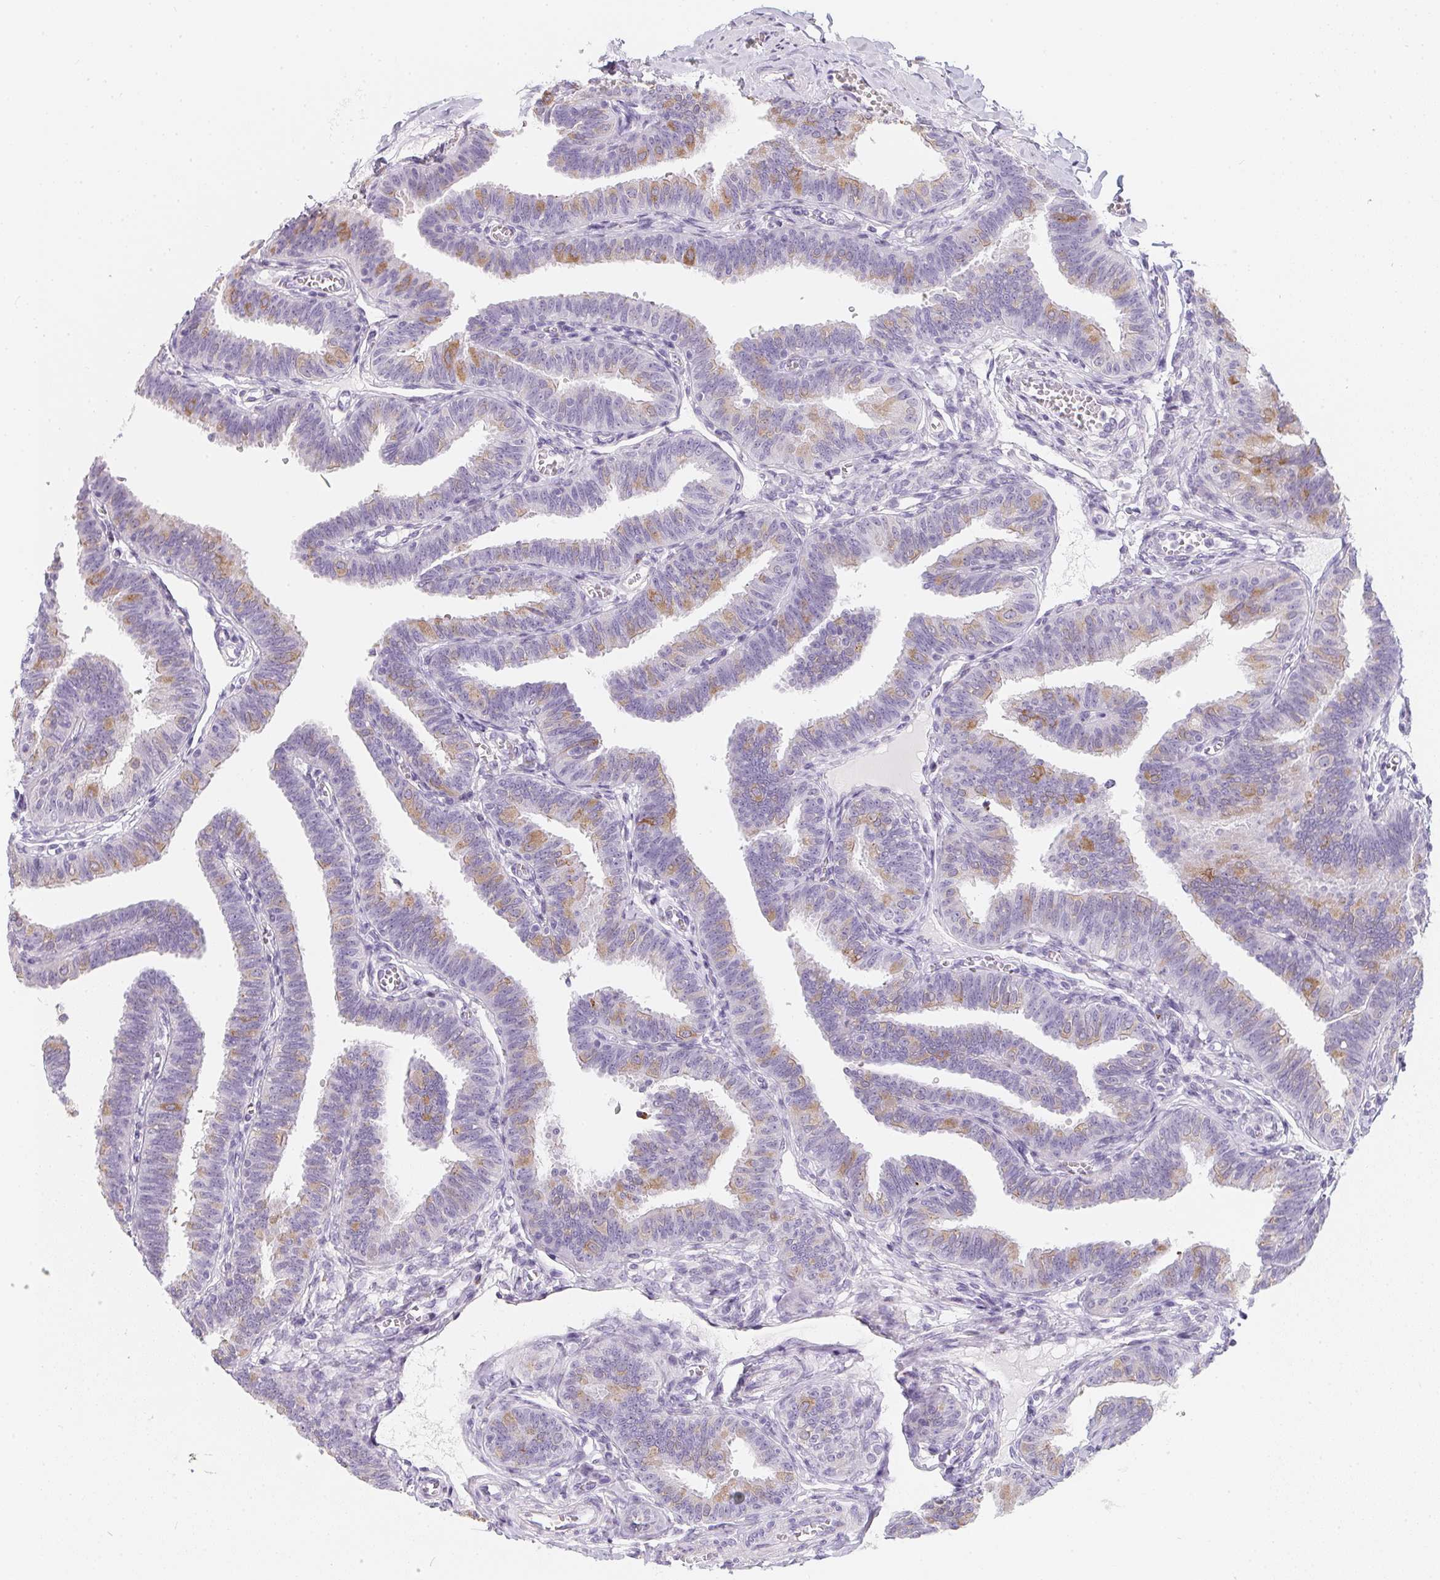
{"staining": {"intensity": "weak", "quantity": "25%-75%", "location": "cytoplasmic/membranous"}, "tissue": "fallopian tube", "cell_type": "Glandular cells", "image_type": "normal", "snomed": [{"axis": "morphology", "description": "Normal tissue, NOS"}, {"axis": "topography", "description": "Fallopian tube"}], "caption": "Fallopian tube was stained to show a protein in brown. There is low levels of weak cytoplasmic/membranous positivity in approximately 25%-75% of glandular cells. (Stains: DAB in brown, nuclei in blue, Microscopy: brightfield microscopy at high magnification).", "gene": "MAP1A", "patient": {"sex": "female", "age": 25}}